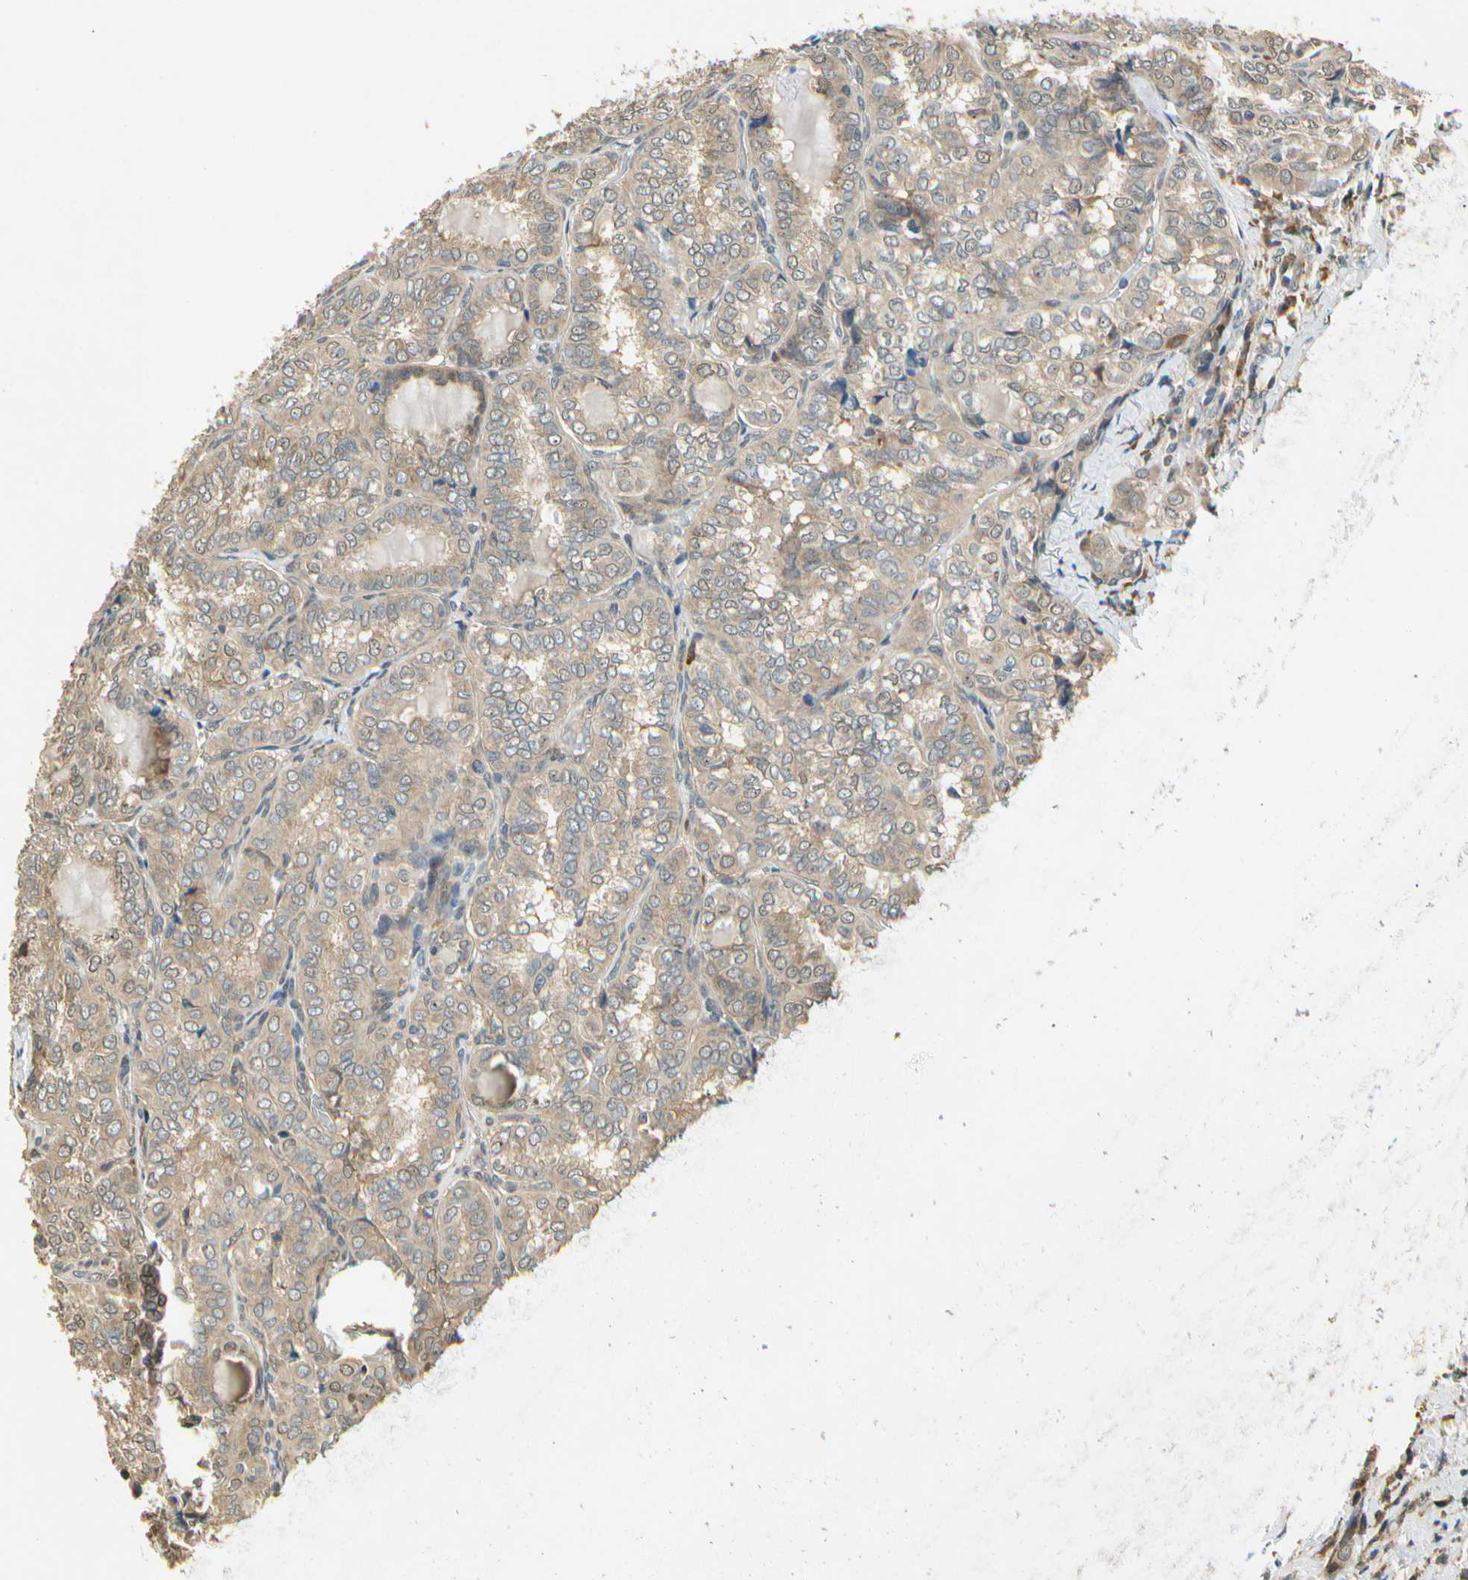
{"staining": {"intensity": "weak", "quantity": ">75%", "location": "cytoplasmic/membranous,nuclear"}, "tissue": "thyroid cancer", "cell_type": "Tumor cells", "image_type": "cancer", "snomed": [{"axis": "morphology", "description": "Normal tissue, NOS"}, {"axis": "morphology", "description": "Papillary adenocarcinoma, NOS"}, {"axis": "topography", "description": "Thyroid gland"}], "caption": "About >75% of tumor cells in thyroid cancer display weak cytoplasmic/membranous and nuclear protein expression as visualized by brown immunohistochemical staining.", "gene": "EIF1AX", "patient": {"sex": "female", "age": 30}}